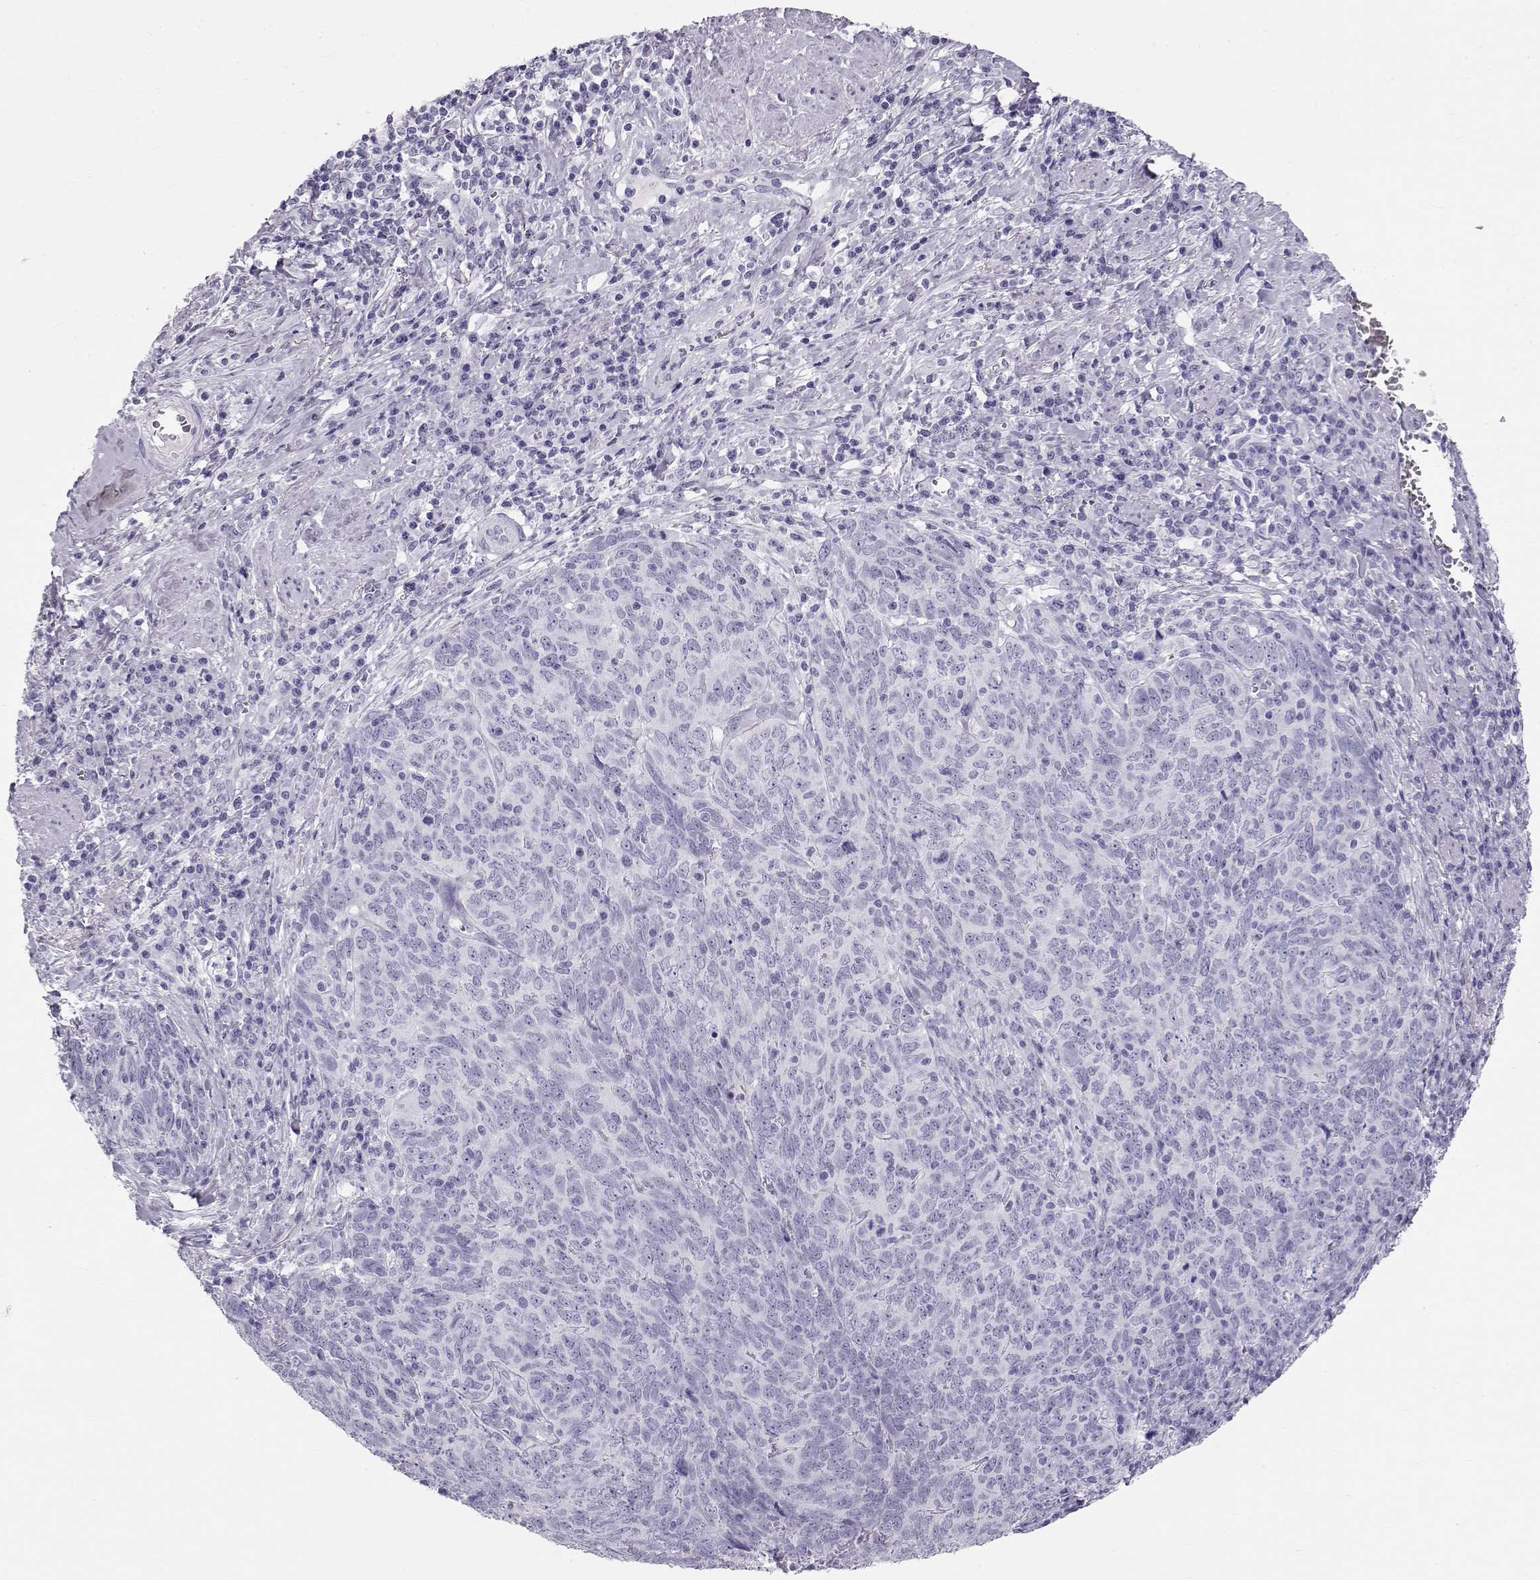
{"staining": {"intensity": "negative", "quantity": "none", "location": "none"}, "tissue": "skin cancer", "cell_type": "Tumor cells", "image_type": "cancer", "snomed": [{"axis": "morphology", "description": "Squamous cell carcinoma, NOS"}, {"axis": "topography", "description": "Skin"}, {"axis": "topography", "description": "Anal"}], "caption": "Protein analysis of skin squamous cell carcinoma displays no significant positivity in tumor cells. Brightfield microscopy of immunohistochemistry stained with DAB (brown) and hematoxylin (blue), captured at high magnification.", "gene": "RD3", "patient": {"sex": "female", "age": 51}}